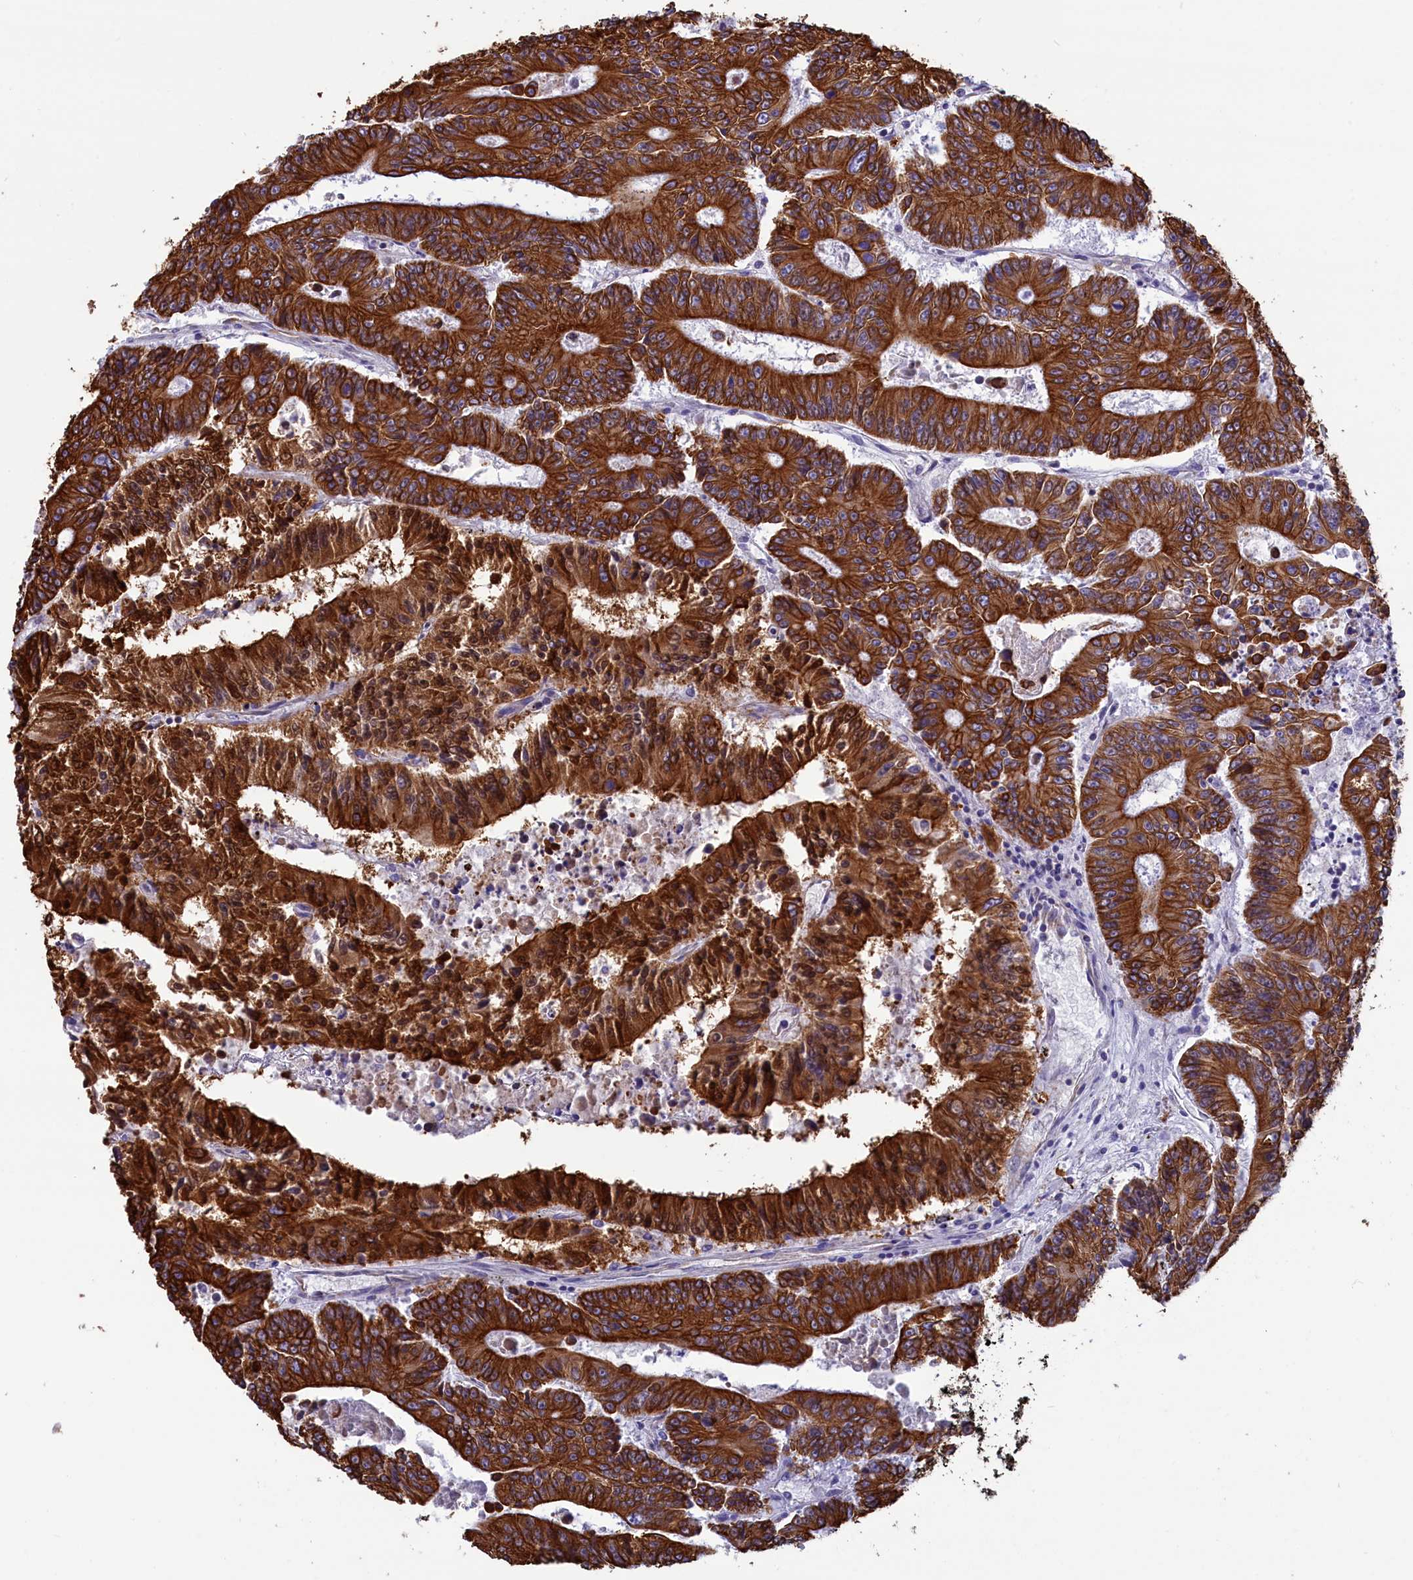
{"staining": {"intensity": "strong", "quantity": ">75%", "location": "cytoplasmic/membranous"}, "tissue": "colorectal cancer", "cell_type": "Tumor cells", "image_type": "cancer", "snomed": [{"axis": "morphology", "description": "Adenocarcinoma, NOS"}, {"axis": "topography", "description": "Colon"}], "caption": "Immunohistochemical staining of human adenocarcinoma (colorectal) demonstrates high levels of strong cytoplasmic/membranous protein expression in approximately >75% of tumor cells.", "gene": "GATB", "patient": {"sex": "male", "age": 83}}